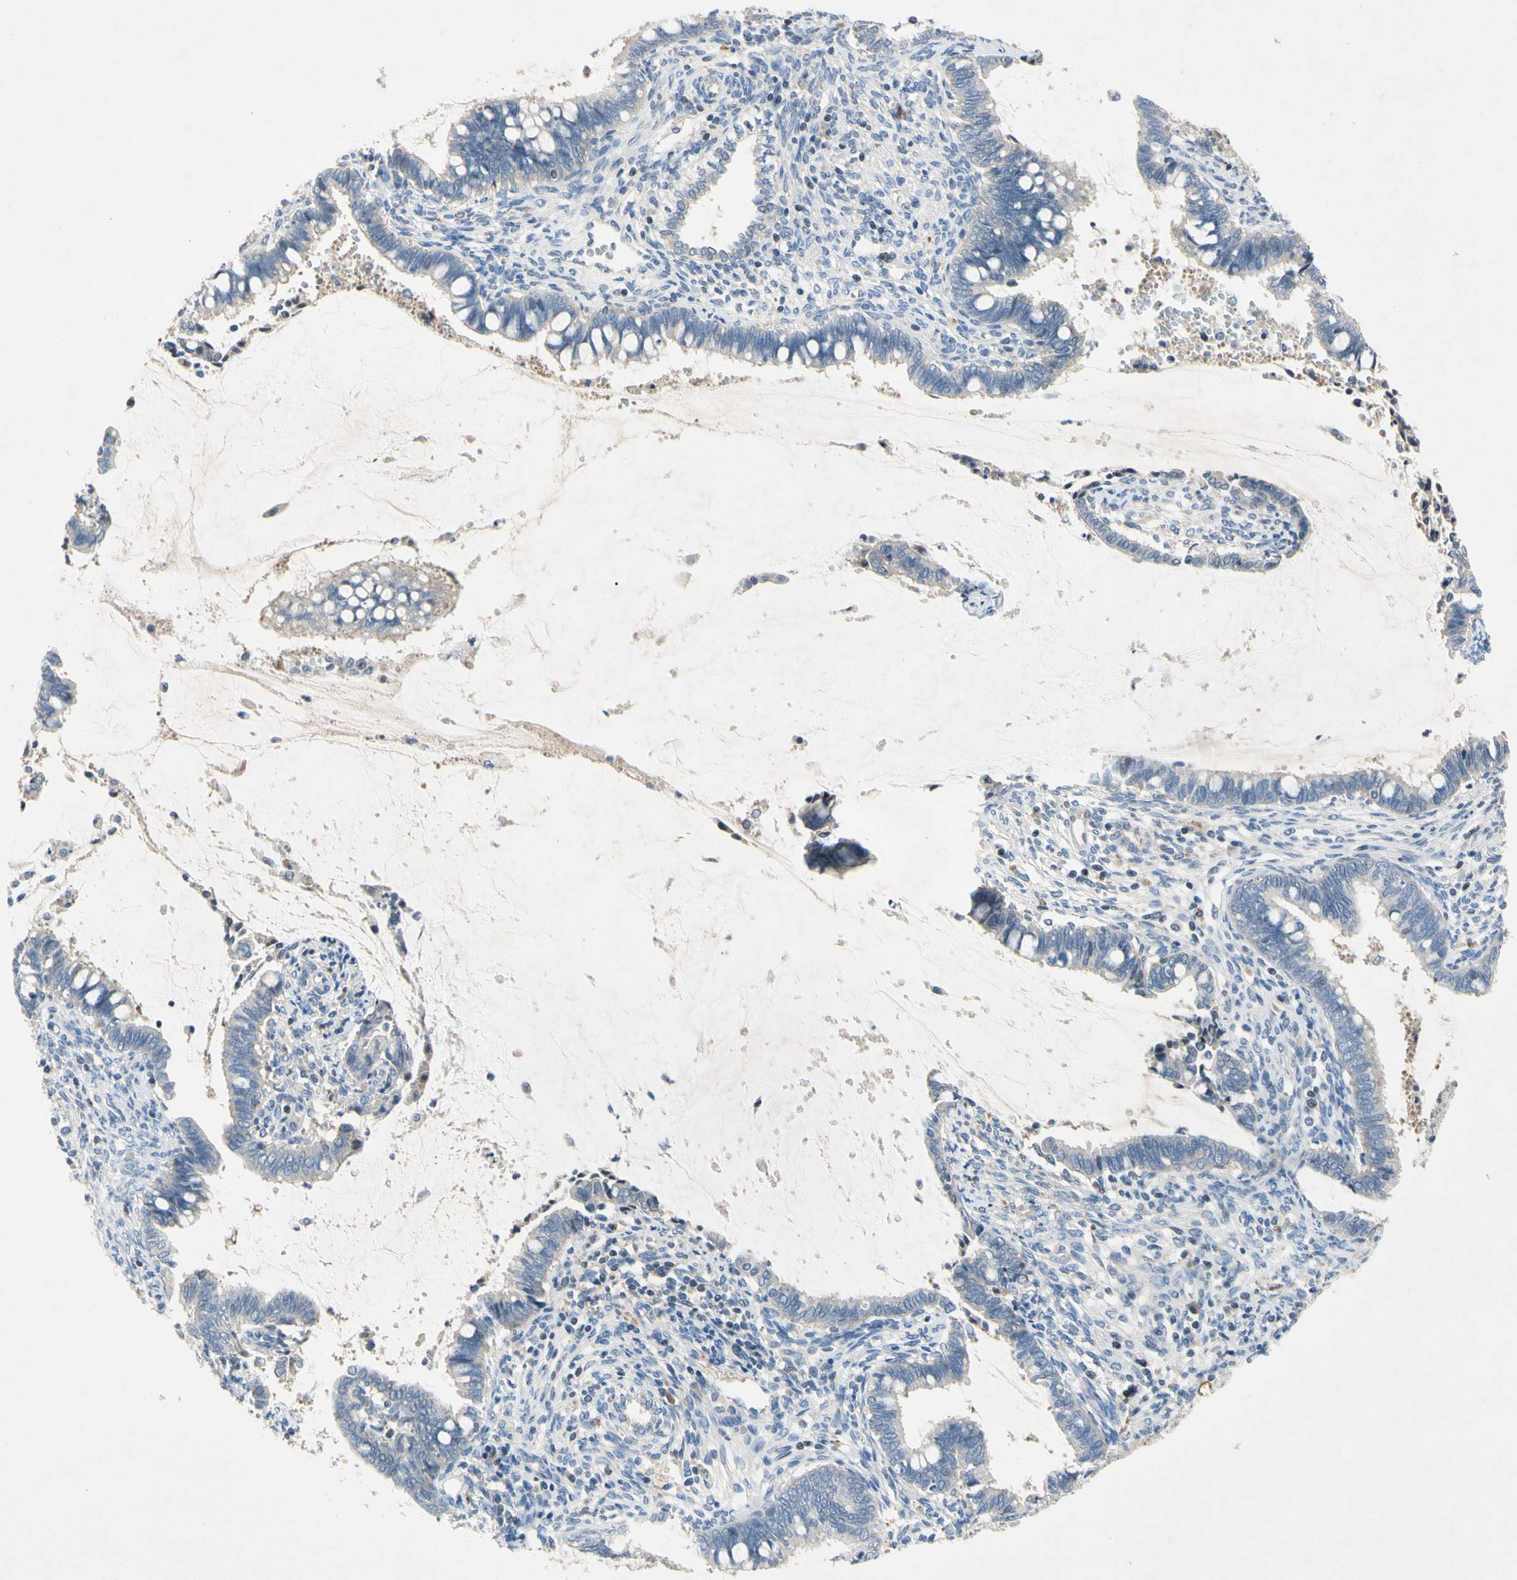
{"staining": {"intensity": "negative", "quantity": "none", "location": "none"}, "tissue": "cervical cancer", "cell_type": "Tumor cells", "image_type": "cancer", "snomed": [{"axis": "morphology", "description": "Adenocarcinoma, NOS"}, {"axis": "topography", "description": "Cervix"}], "caption": "Human cervical cancer stained for a protein using IHC reveals no positivity in tumor cells.", "gene": "GAS6", "patient": {"sex": "female", "age": 44}}